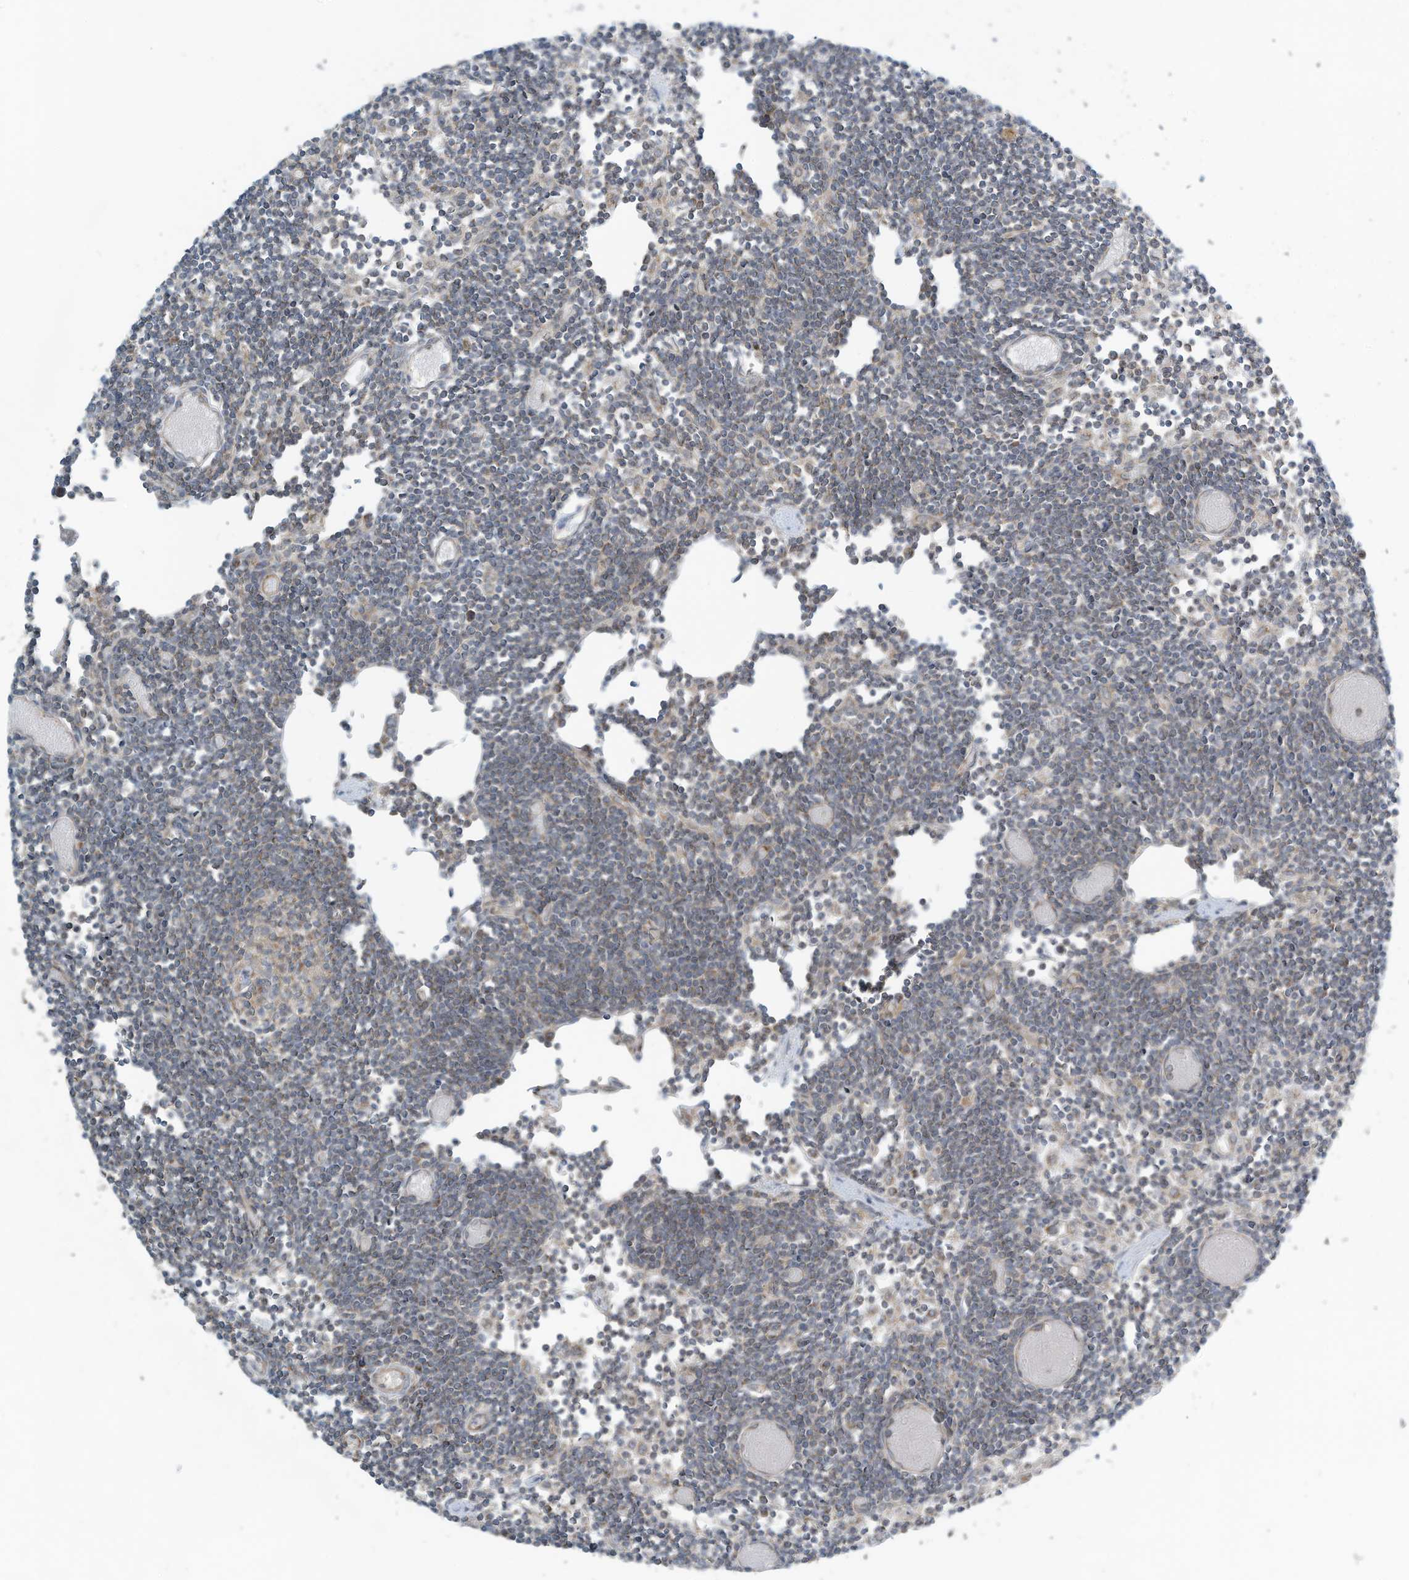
{"staining": {"intensity": "moderate", "quantity": ">75%", "location": "cytoplasmic/membranous"}, "tissue": "lymph node", "cell_type": "Germinal center cells", "image_type": "normal", "snomed": [{"axis": "morphology", "description": "Normal tissue, NOS"}, {"axis": "topography", "description": "Lymph node"}], "caption": "A medium amount of moderate cytoplasmic/membranous positivity is seen in about >75% of germinal center cells in benign lymph node. (Stains: DAB in brown, nuclei in blue, Microscopy: brightfield microscopy at high magnification).", "gene": "METTL6", "patient": {"sex": "female", "age": 11}}